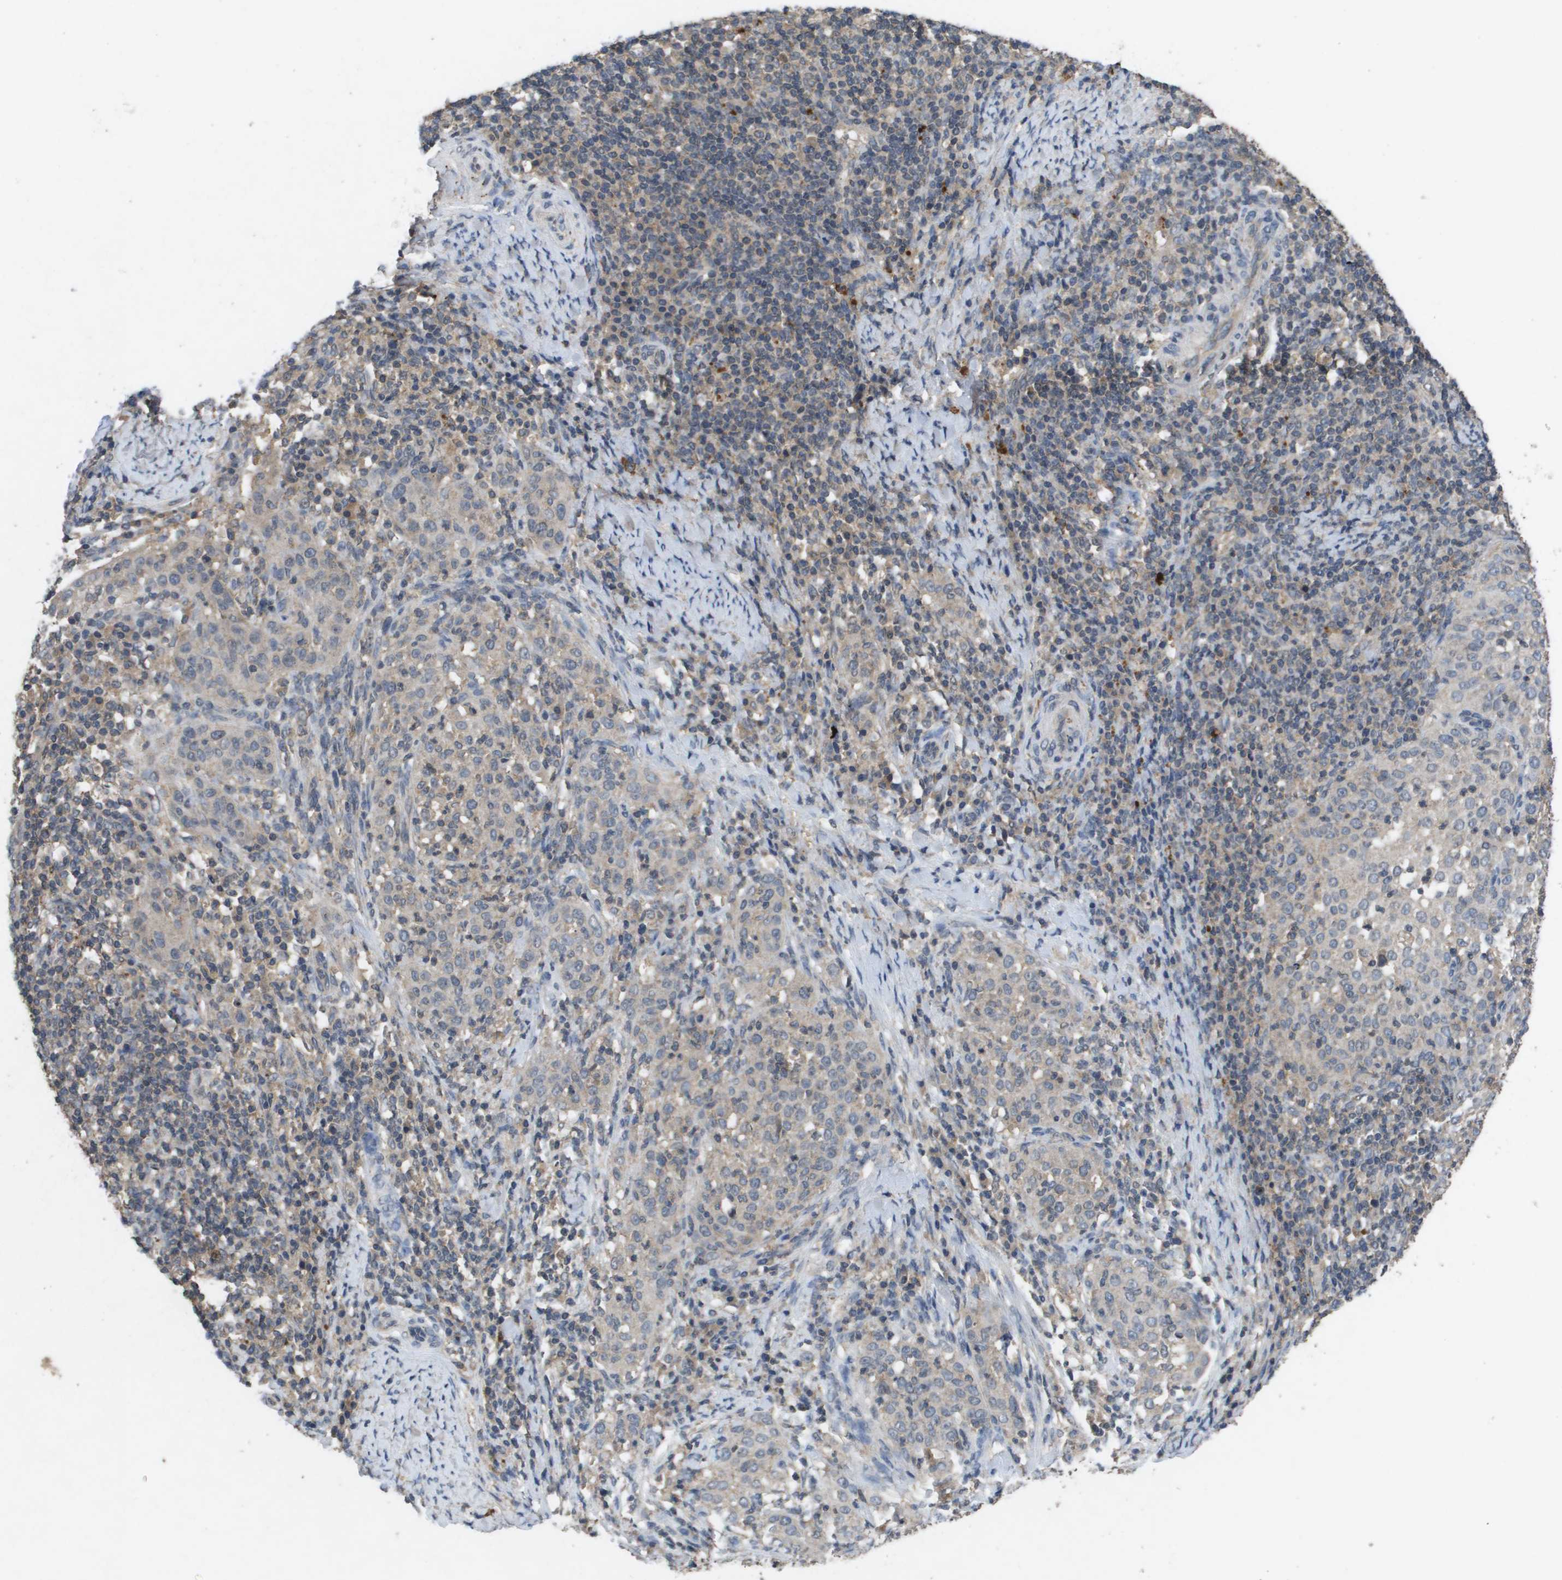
{"staining": {"intensity": "weak", "quantity": "<25%", "location": "cytoplasmic/membranous"}, "tissue": "cervical cancer", "cell_type": "Tumor cells", "image_type": "cancer", "snomed": [{"axis": "morphology", "description": "Squamous cell carcinoma, NOS"}, {"axis": "topography", "description": "Cervix"}], "caption": "High magnification brightfield microscopy of cervical cancer (squamous cell carcinoma) stained with DAB (3,3'-diaminobenzidine) (brown) and counterstained with hematoxylin (blue): tumor cells show no significant positivity.", "gene": "PROC", "patient": {"sex": "female", "age": 51}}